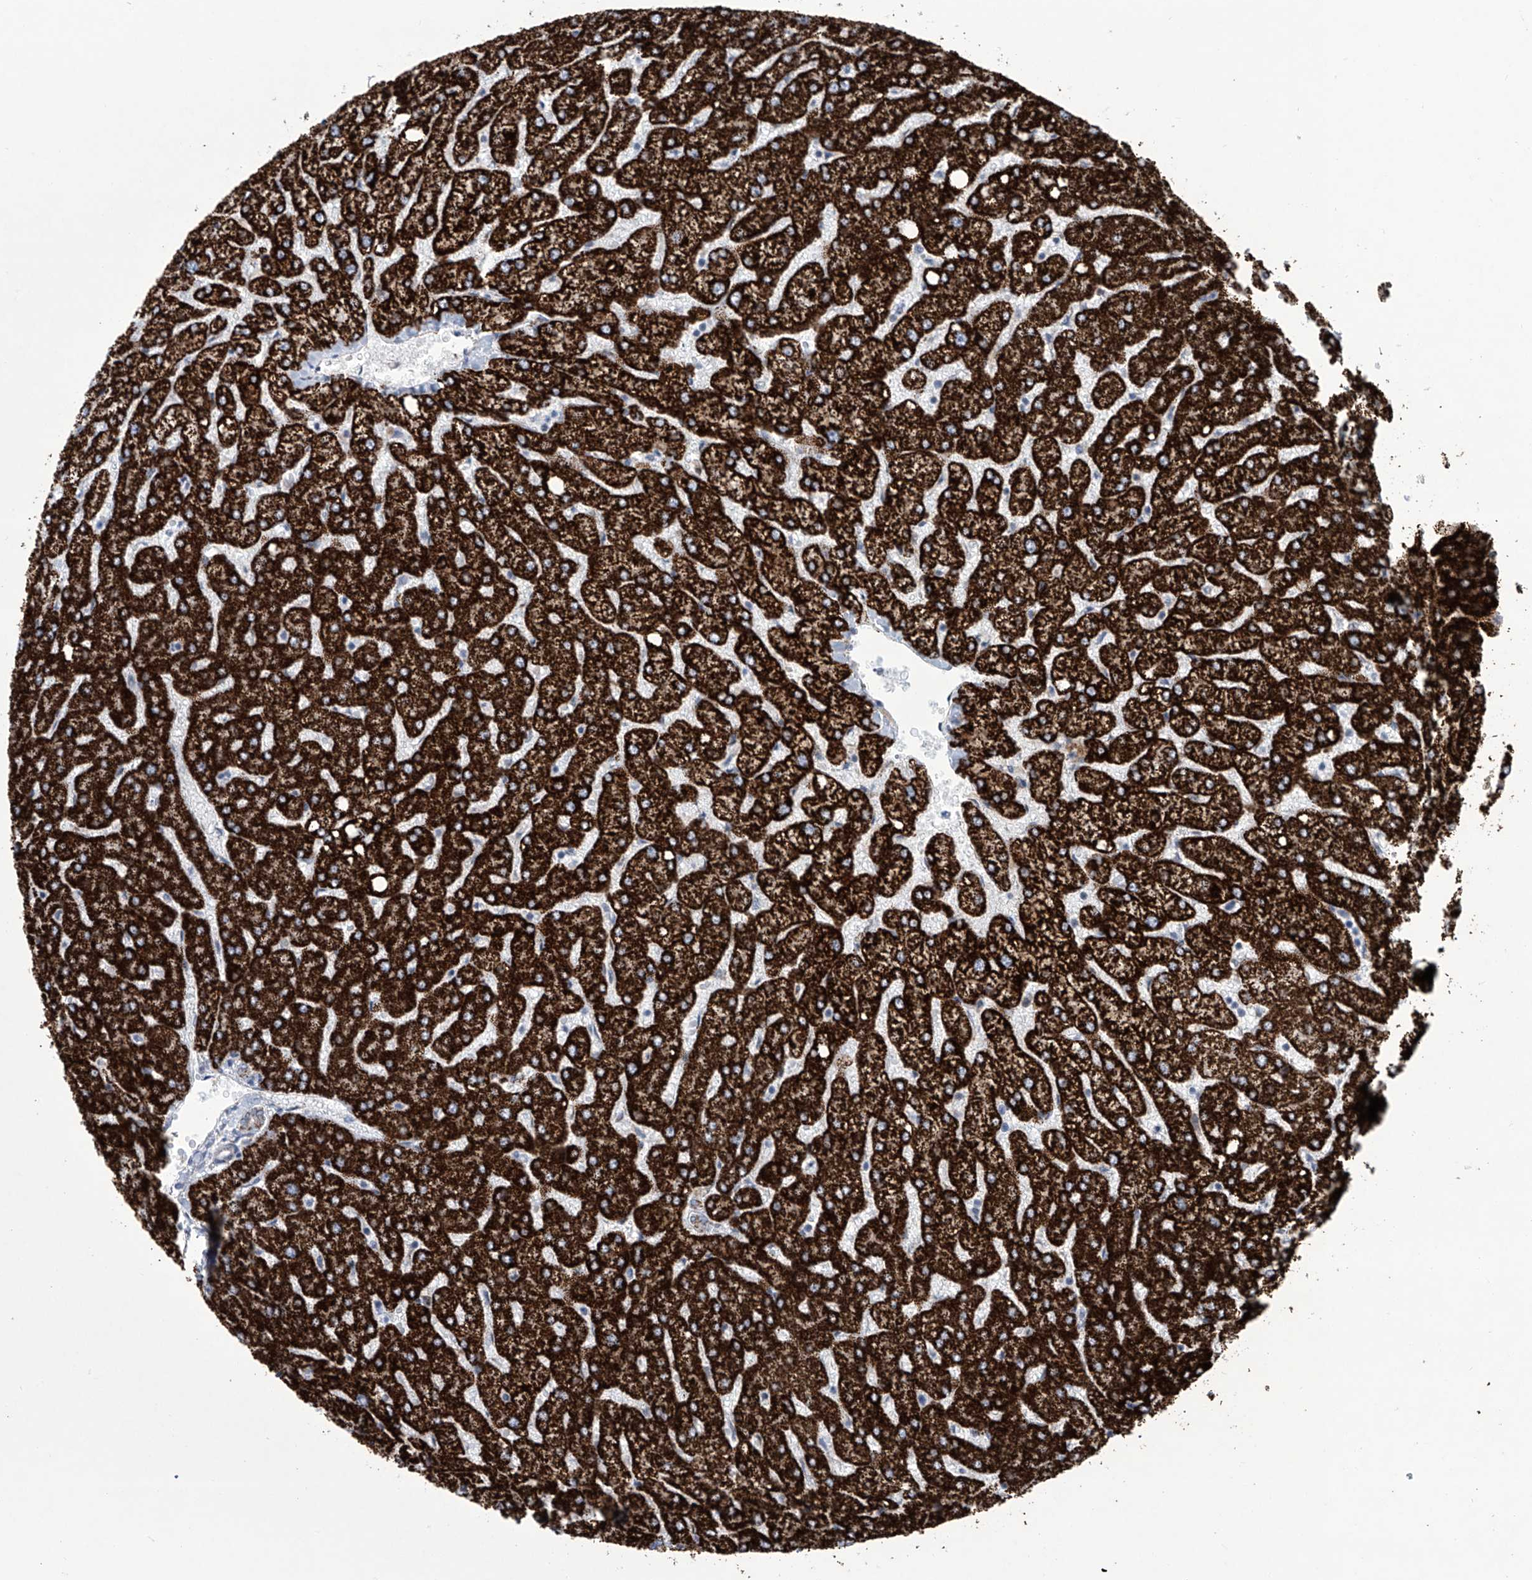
{"staining": {"intensity": "moderate", "quantity": "25%-75%", "location": "cytoplasmic/membranous"}, "tissue": "liver", "cell_type": "Cholangiocytes", "image_type": "normal", "snomed": [{"axis": "morphology", "description": "Normal tissue, NOS"}, {"axis": "topography", "description": "Liver"}], "caption": "Protein analysis of normal liver displays moderate cytoplasmic/membranous positivity in about 25%-75% of cholangiocytes. (brown staining indicates protein expression, while blue staining denotes nuclei).", "gene": "ALDH6A1", "patient": {"sex": "female", "age": 54}}